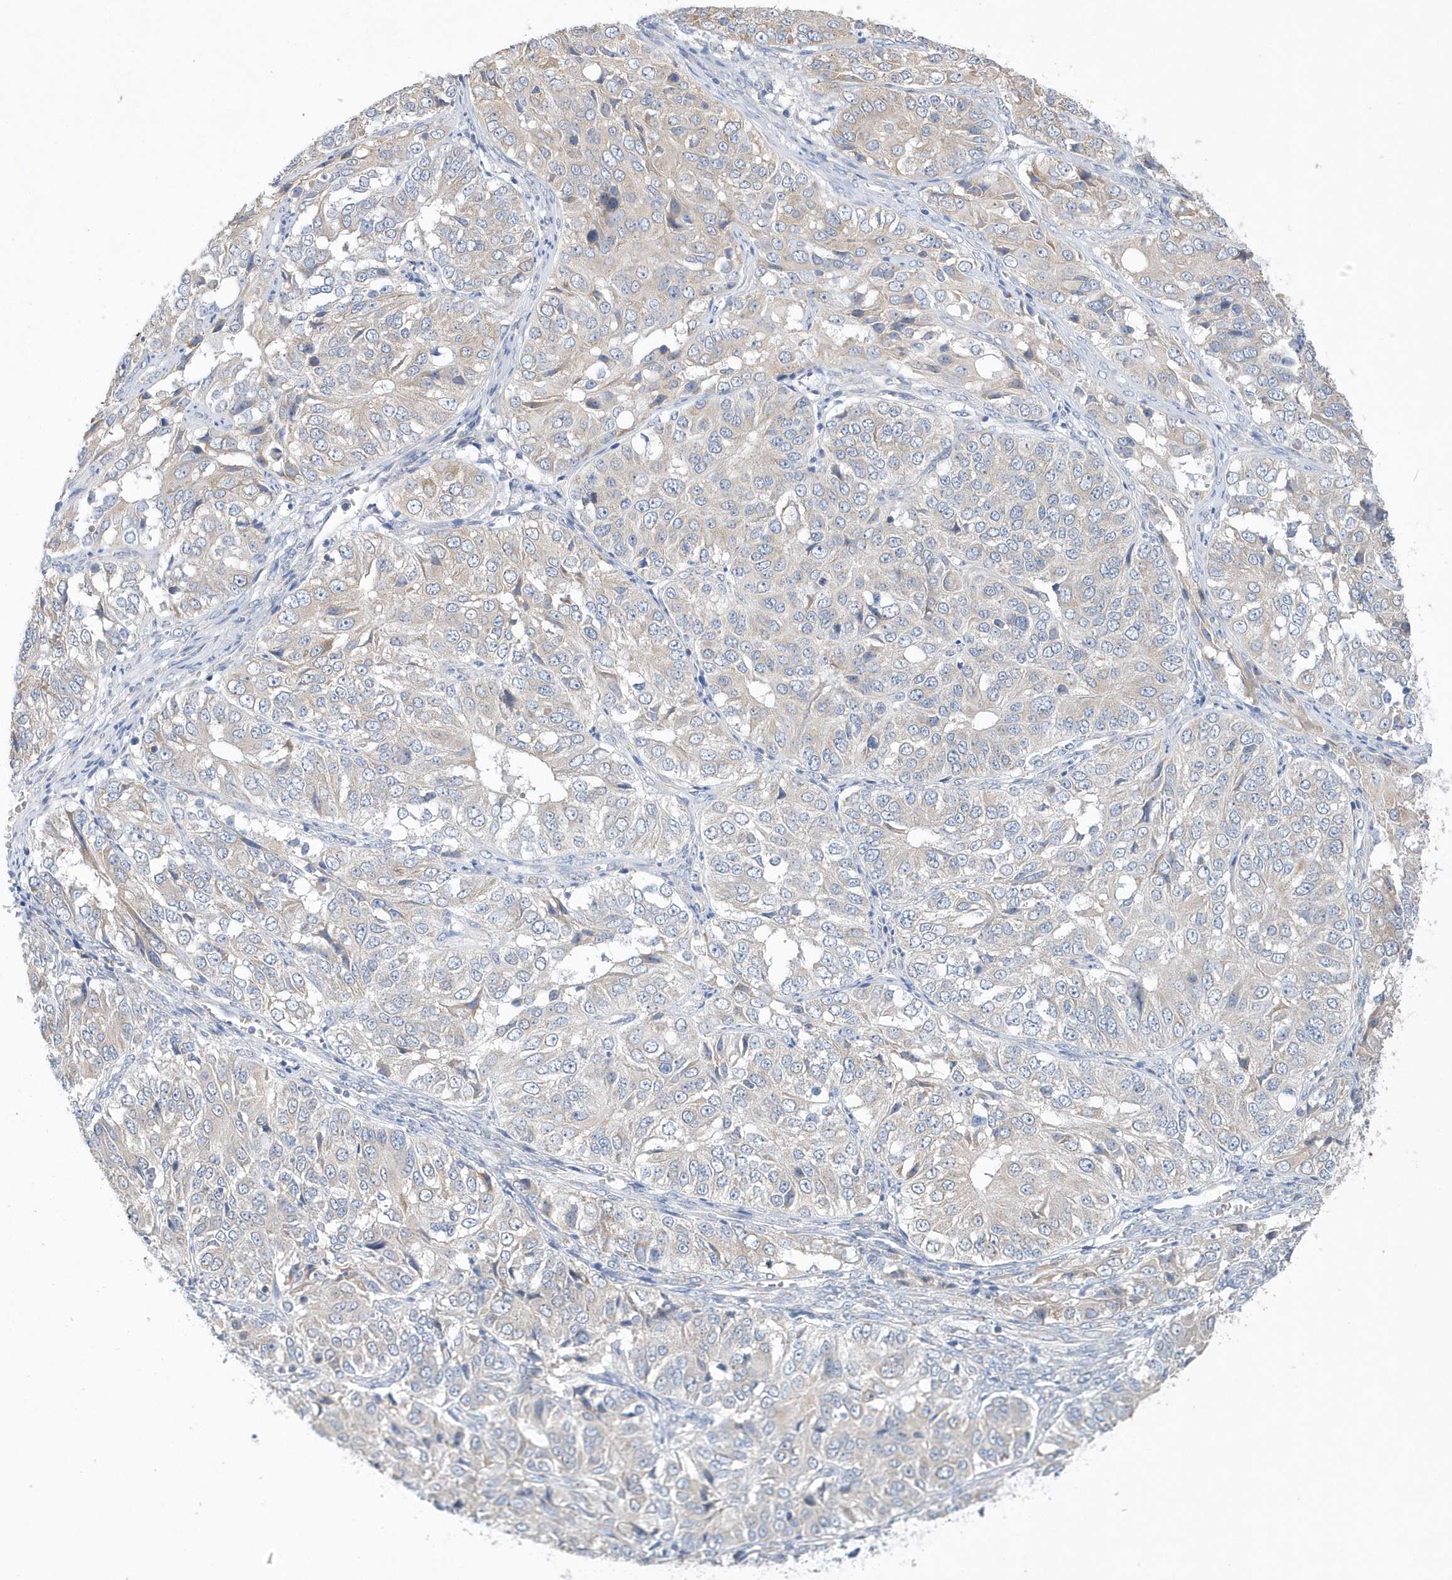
{"staining": {"intensity": "weak", "quantity": "<25%", "location": "cytoplasmic/membranous"}, "tissue": "ovarian cancer", "cell_type": "Tumor cells", "image_type": "cancer", "snomed": [{"axis": "morphology", "description": "Carcinoma, endometroid"}, {"axis": "topography", "description": "Ovary"}], "caption": "Immunohistochemistry (IHC) image of neoplastic tissue: ovarian endometroid carcinoma stained with DAB (3,3'-diaminobenzidine) shows no significant protein positivity in tumor cells.", "gene": "SPATA5", "patient": {"sex": "female", "age": 51}}